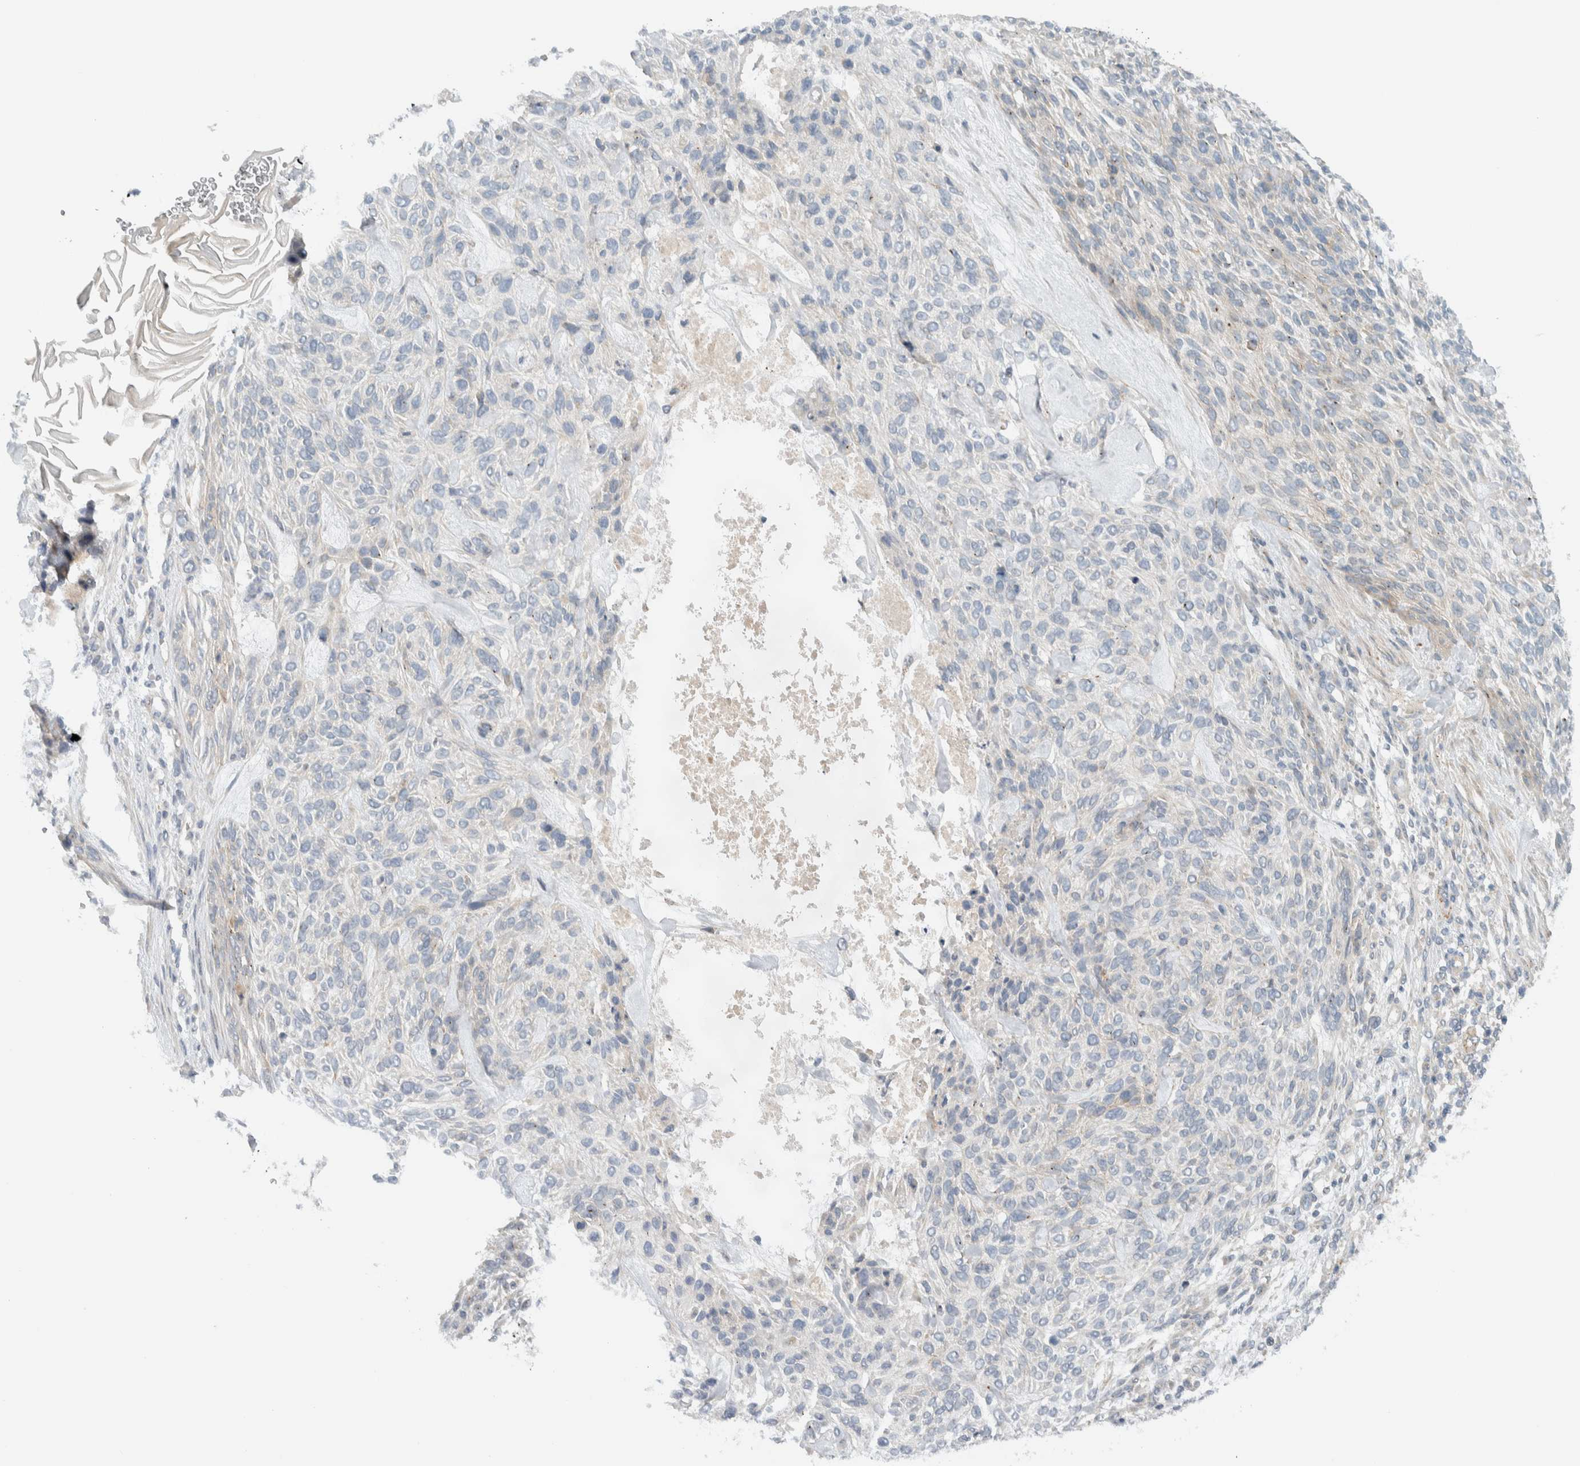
{"staining": {"intensity": "negative", "quantity": "none", "location": "none"}, "tissue": "skin cancer", "cell_type": "Tumor cells", "image_type": "cancer", "snomed": [{"axis": "morphology", "description": "Basal cell carcinoma"}, {"axis": "topography", "description": "Skin"}], "caption": "Photomicrograph shows no significant protein positivity in tumor cells of skin cancer. (Immunohistochemistry (ihc), brightfield microscopy, high magnification).", "gene": "MPRIP", "patient": {"sex": "male", "age": 55}}